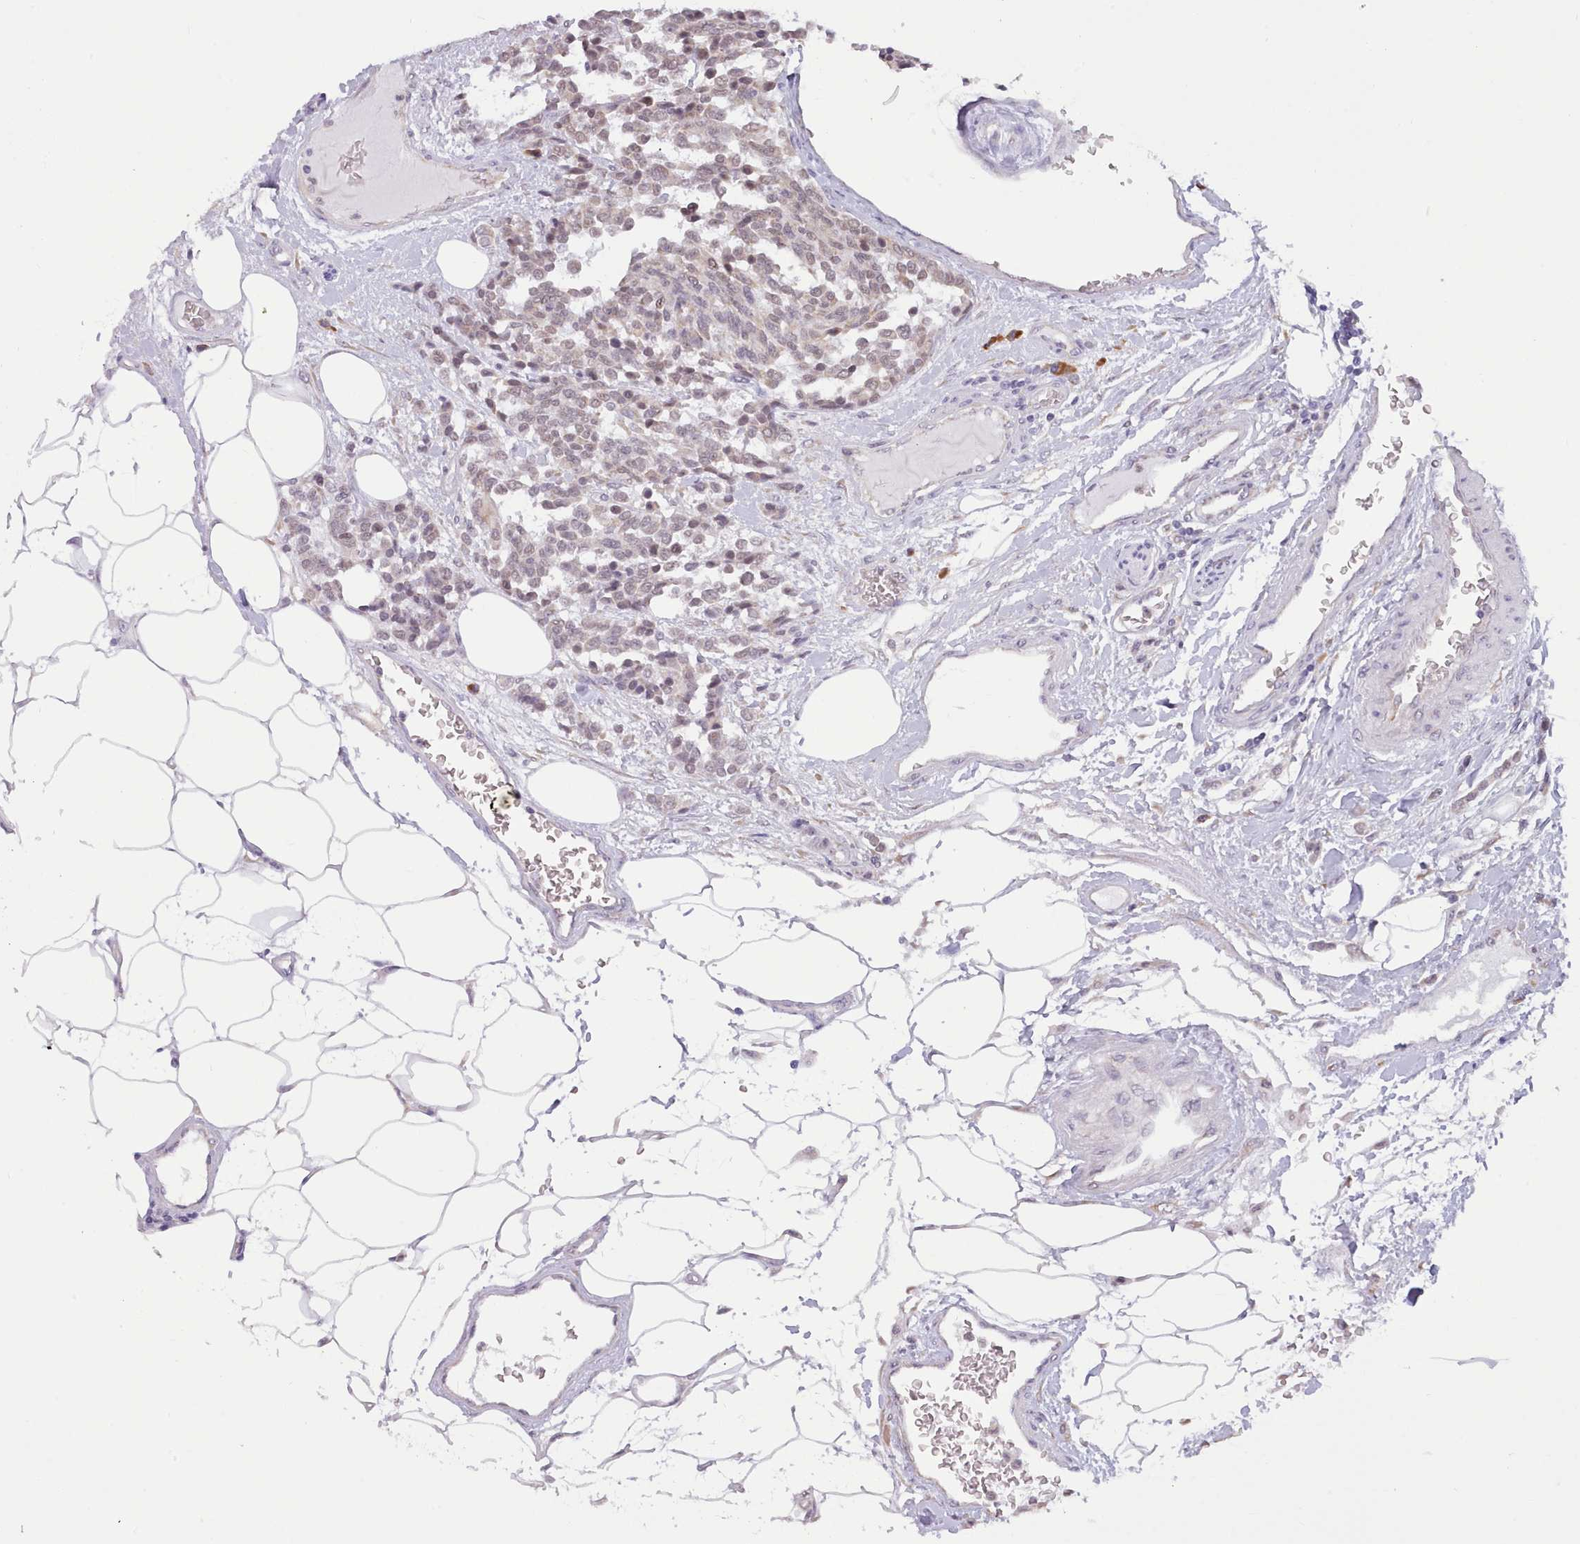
{"staining": {"intensity": "weak", "quantity": "<25%", "location": "cytoplasmic/membranous"}, "tissue": "carcinoid", "cell_type": "Tumor cells", "image_type": "cancer", "snomed": [{"axis": "morphology", "description": "Carcinoid, malignant, NOS"}, {"axis": "topography", "description": "Pancreas"}], "caption": "This is a image of immunohistochemistry (IHC) staining of carcinoid (malignant), which shows no staining in tumor cells.", "gene": "SEC61B", "patient": {"sex": "female", "age": 54}}